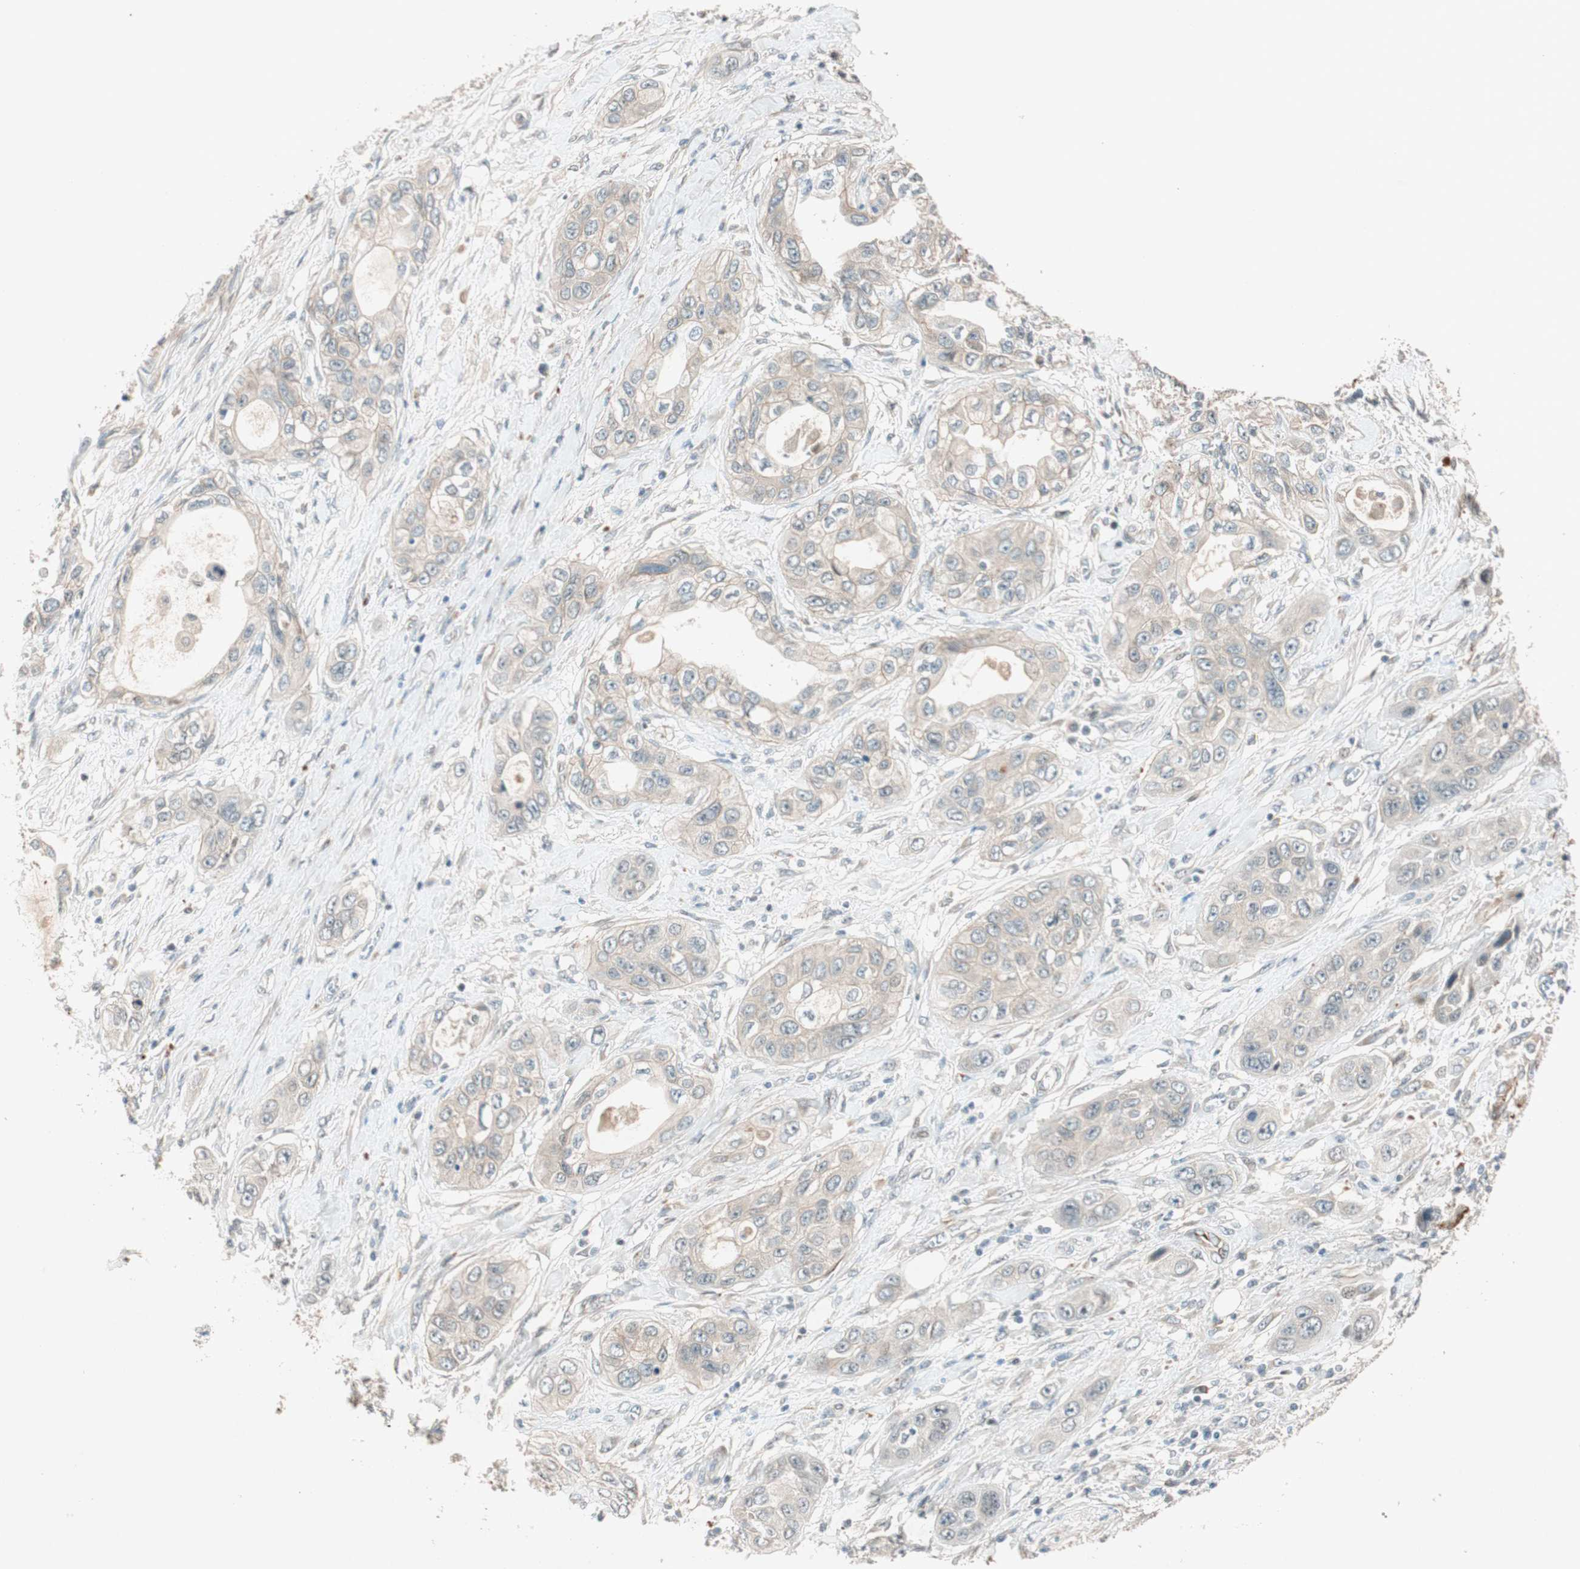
{"staining": {"intensity": "negative", "quantity": "none", "location": "none"}, "tissue": "pancreatic cancer", "cell_type": "Tumor cells", "image_type": "cancer", "snomed": [{"axis": "morphology", "description": "Adenocarcinoma, NOS"}, {"axis": "topography", "description": "Pancreas"}], "caption": "A photomicrograph of adenocarcinoma (pancreatic) stained for a protein exhibits no brown staining in tumor cells.", "gene": "EPHA6", "patient": {"sex": "female", "age": 70}}